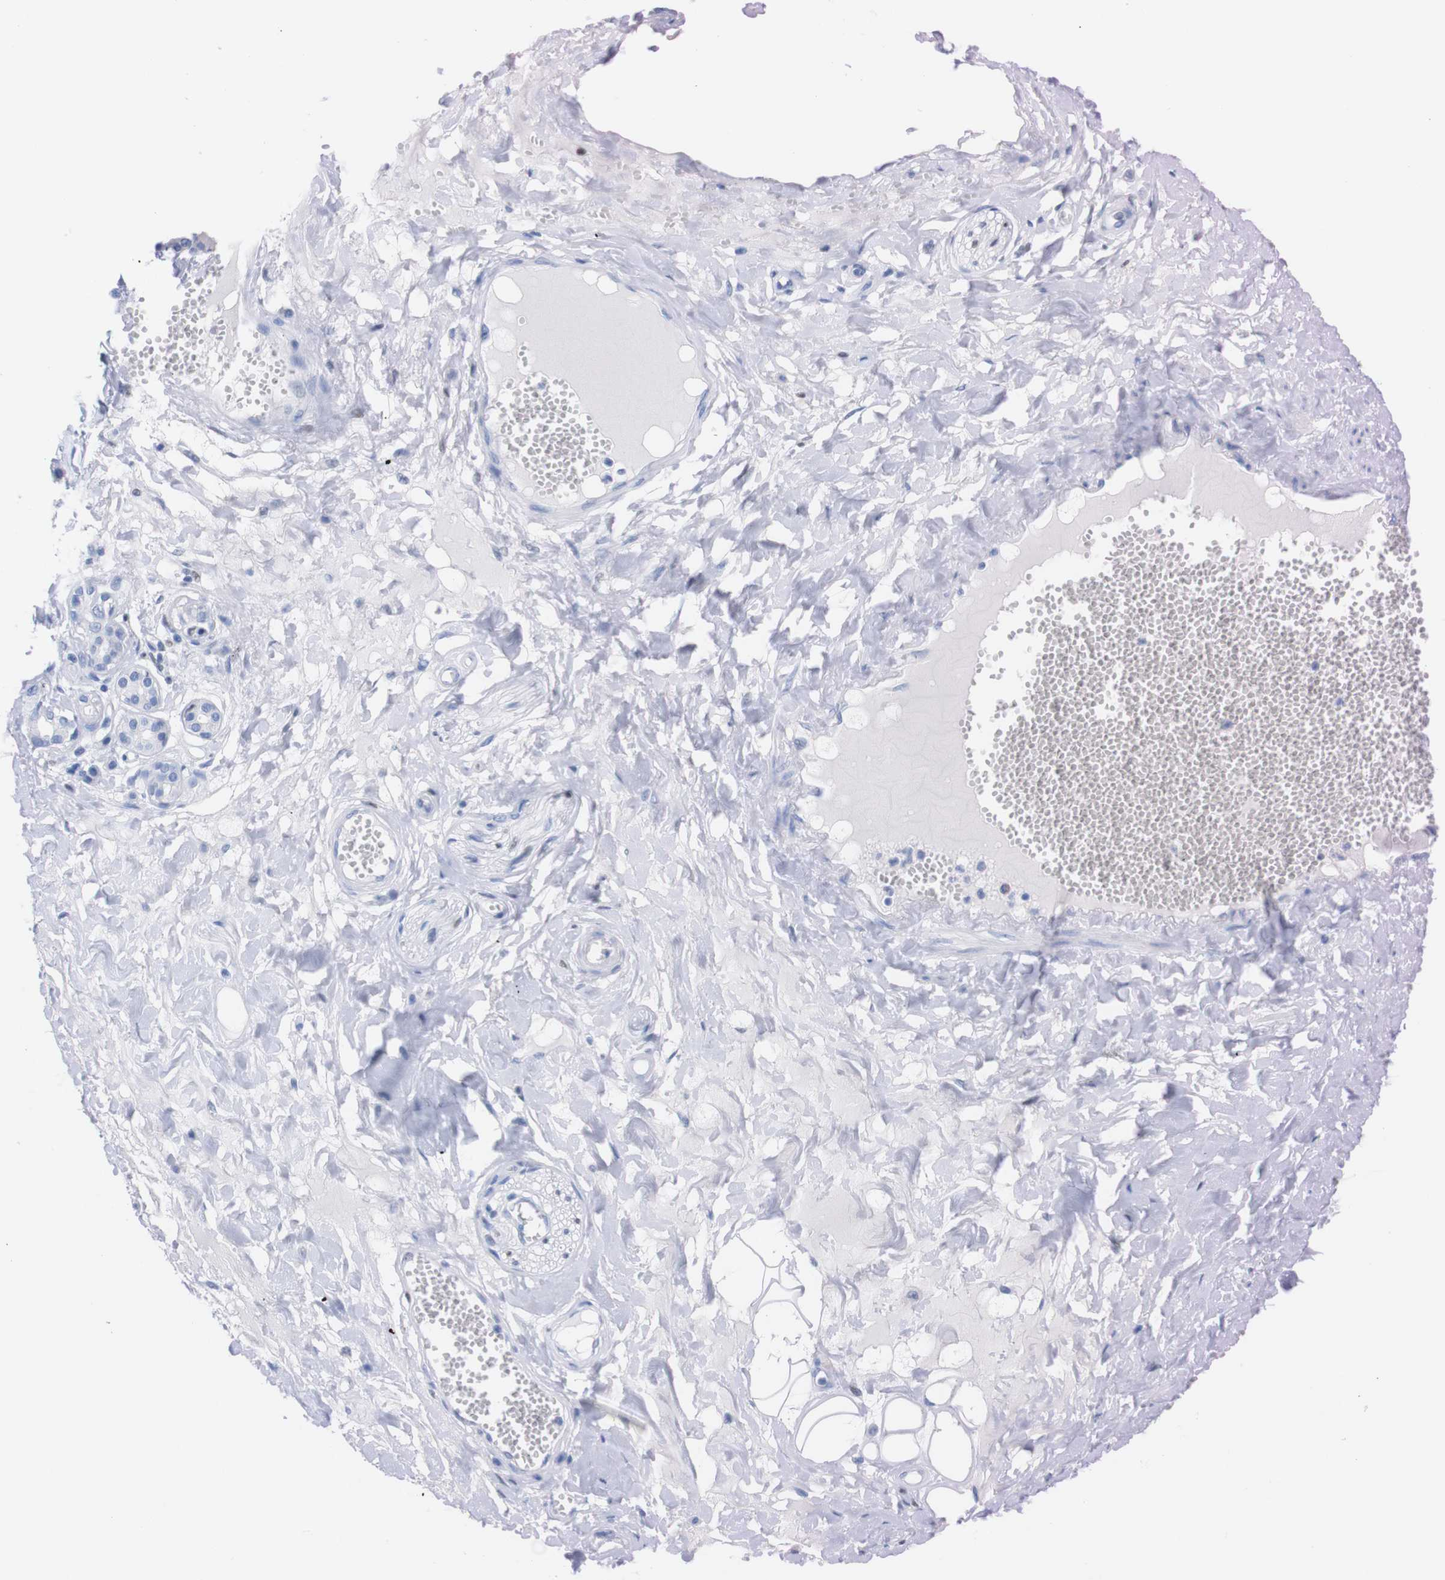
{"staining": {"intensity": "negative", "quantity": "none", "location": "none"}, "tissue": "adipose tissue", "cell_type": "Adipocytes", "image_type": "normal", "snomed": [{"axis": "morphology", "description": "Normal tissue, NOS"}, {"axis": "morphology", "description": "Inflammation, NOS"}, {"axis": "topography", "description": "Salivary gland"}, {"axis": "topography", "description": "Peripheral nerve tissue"}], "caption": "Immunohistochemical staining of unremarkable human adipose tissue shows no significant positivity in adipocytes.", "gene": "P2RY12", "patient": {"sex": "female", "age": 75}}